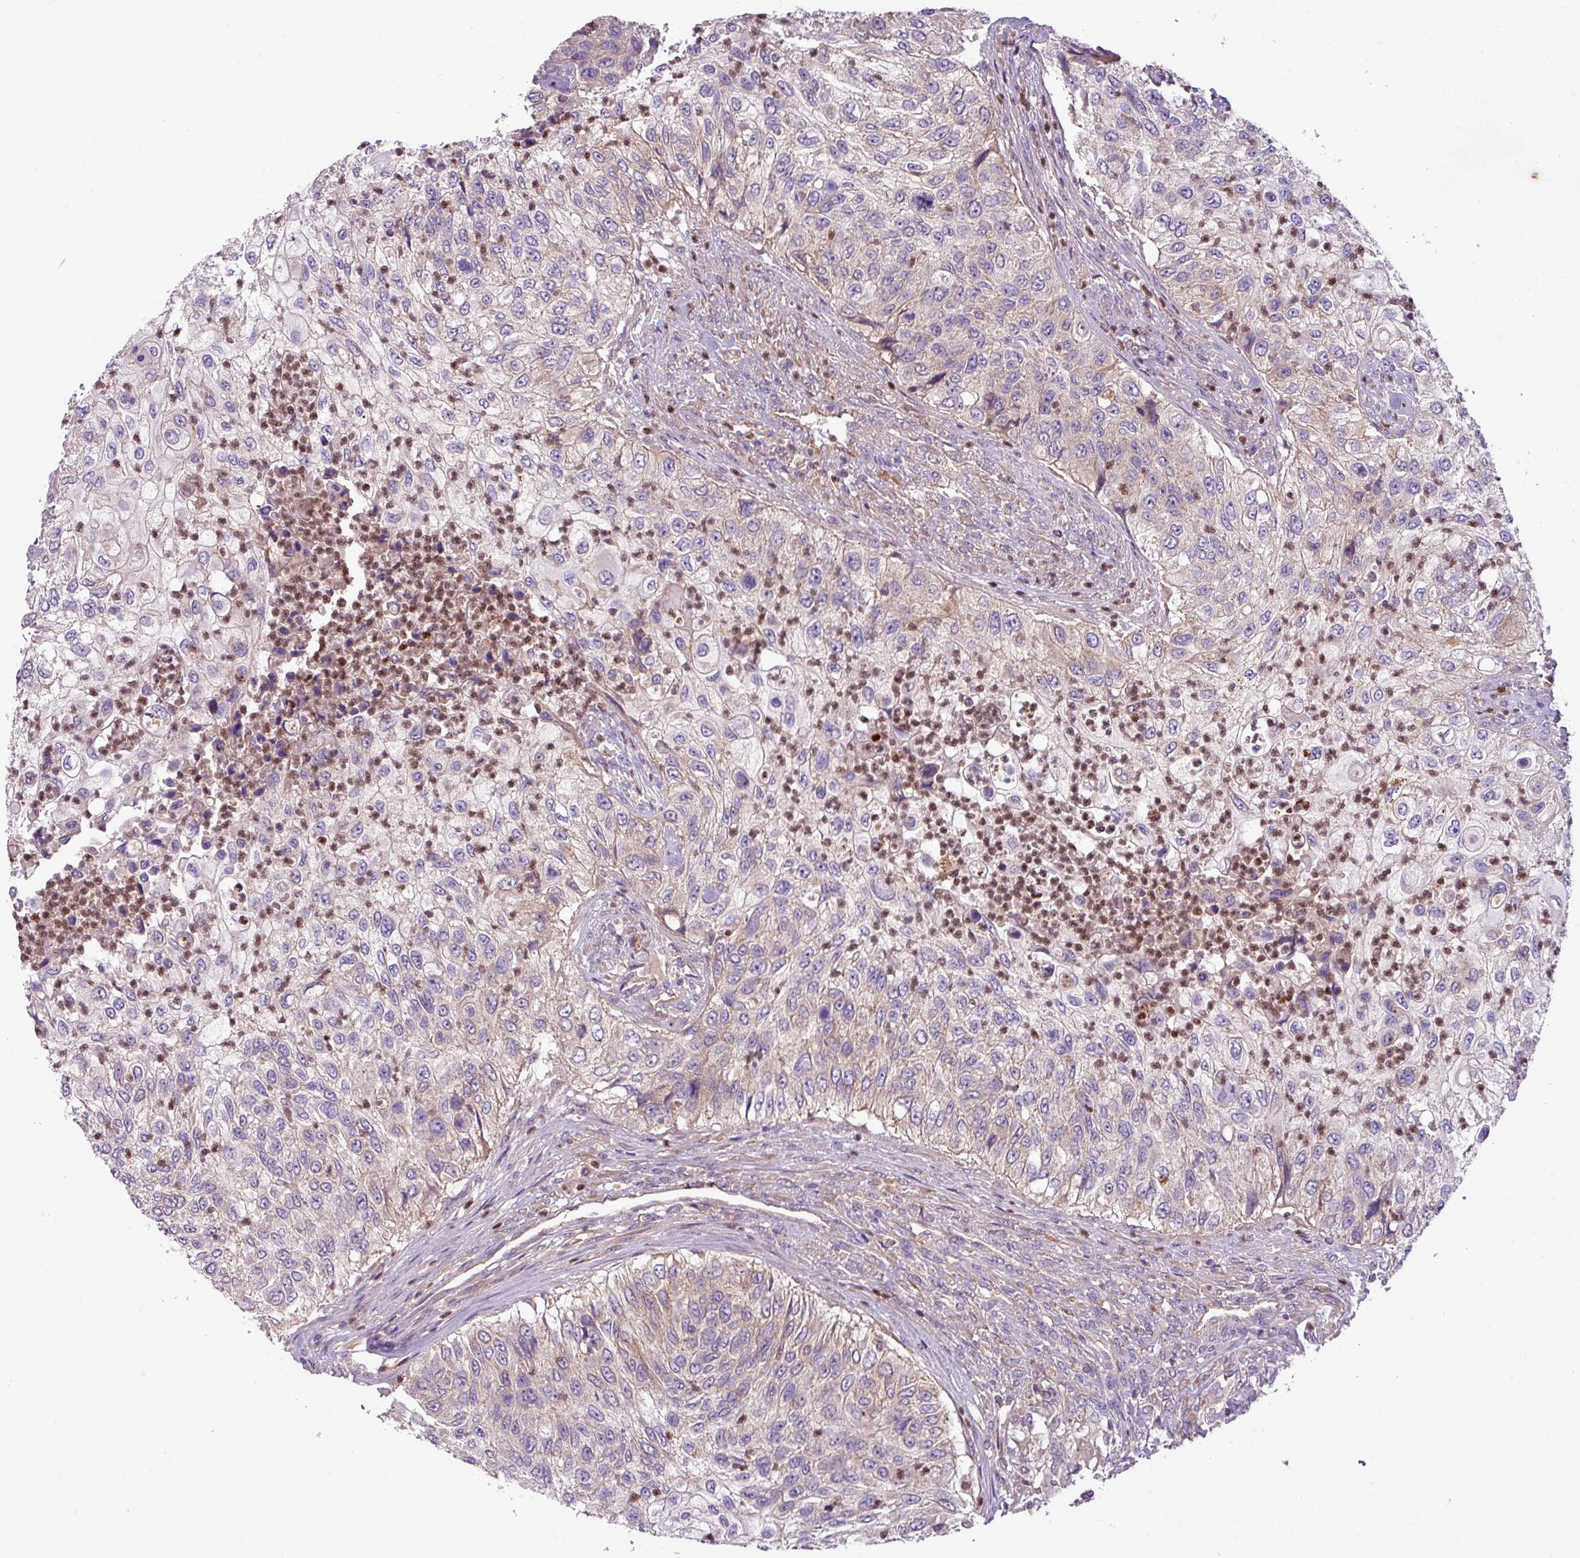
{"staining": {"intensity": "weak", "quantity": "<25%", "location": "cytoplasmic/membranous"}, "tissue": "urothelial cancer", "cell_type": "Tumor cells", "image_type": "cancer", "snomed": [{"axis": "morphology", "description": "Urothelial carcinoma, High grade"}, {"axis": "topography", "description": "Urinary bladder"}], "caption": "The immunohistochemistry (IHC) histopathology image has no significant staining in tumor cells of urothelial cancer tissue.", "gene": "PAPLN", "patient": {"sex": "female", "age": 60}}